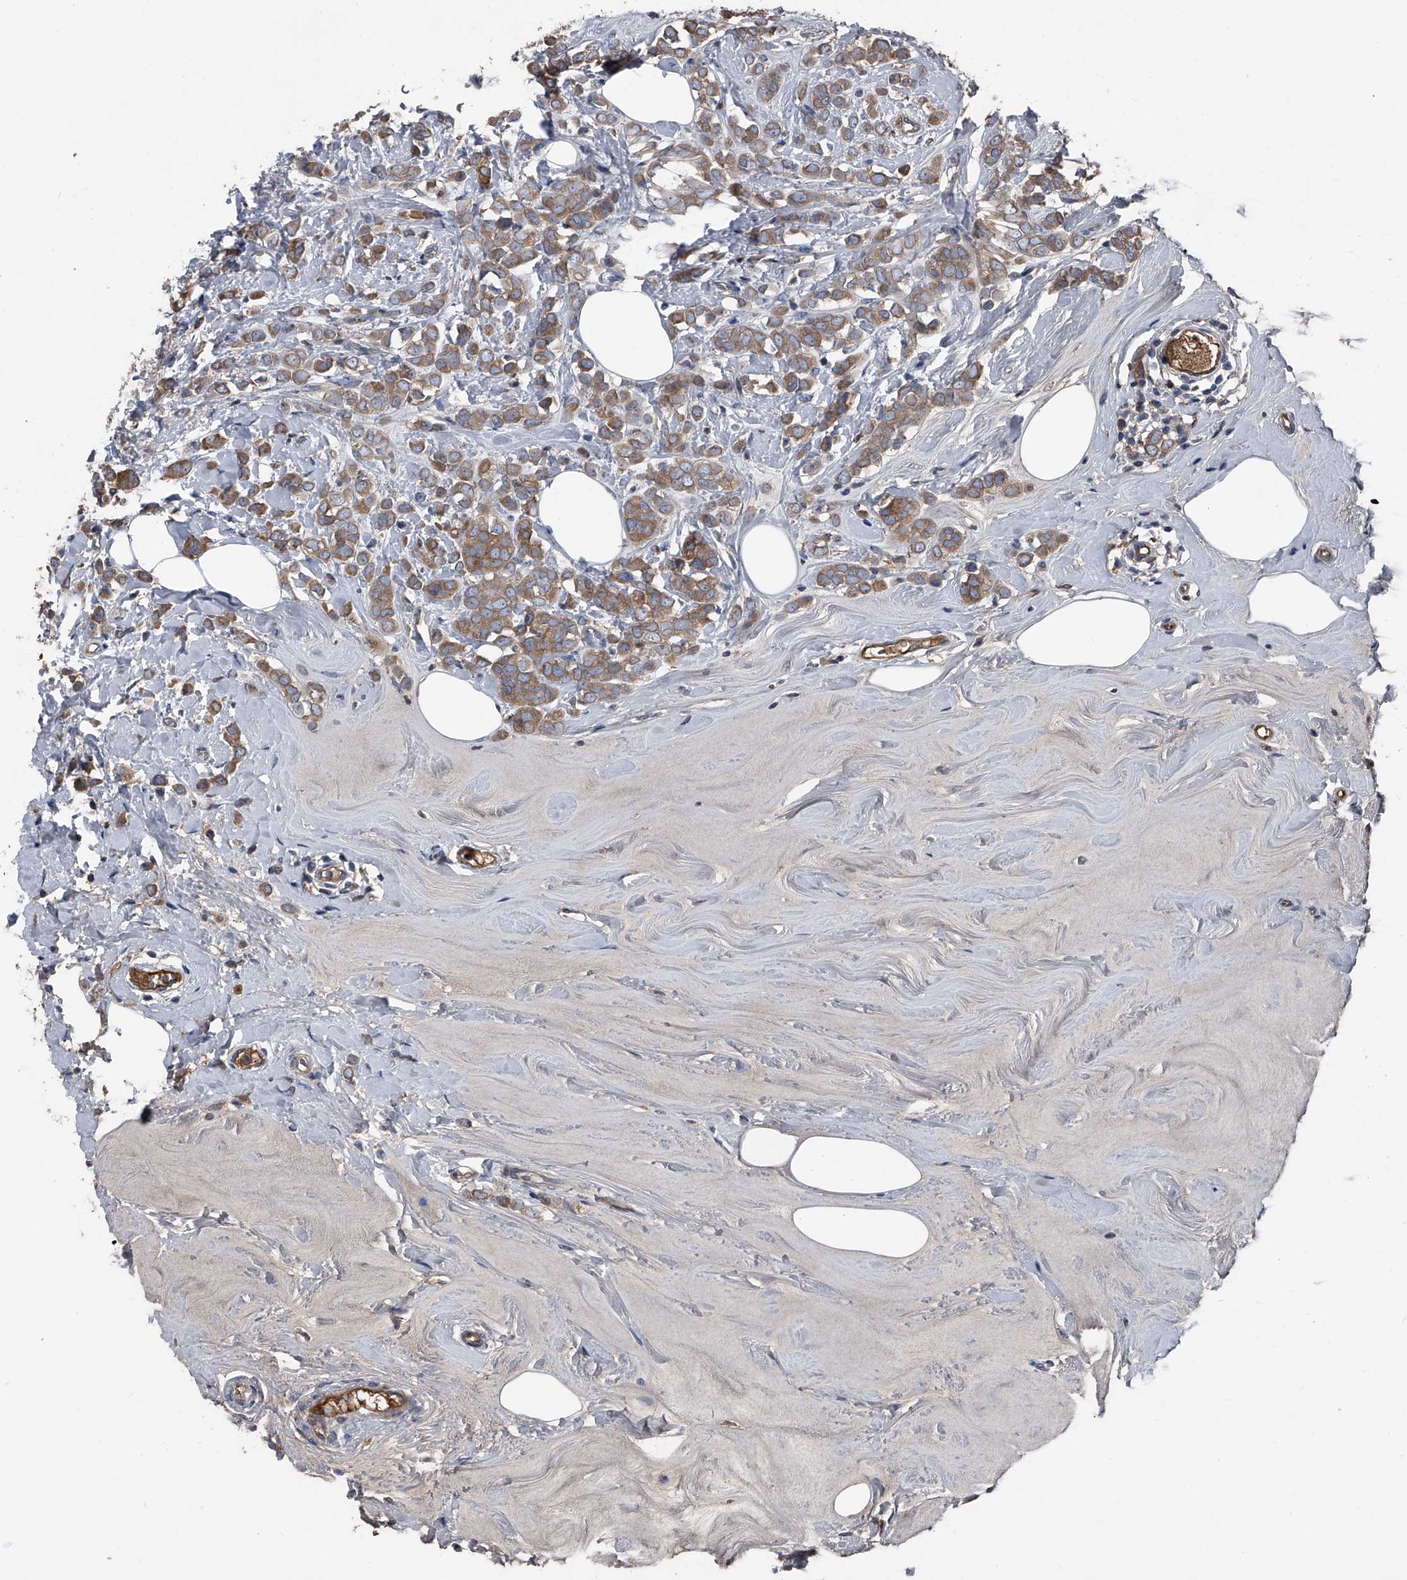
{"staining": {"intensity": "moderate", "quantity": ">75%", "location": "cytoplasmic/membranous"}, "tissue": "breast cancer", "cell_type": "Tumor cells", "image_type": "cancer", "snomed": [{"axis": "morphology", "description": "Lobular carcinoma"}, {"axis": "topography", "description": "Breast"}], "caption": "Brown immunohistochemical staining in breast cancer (lobular carcinoma) reveals moderate cytoplasmic/membranous positivity in about >75% of tumor cells. (Brightfield microscopy of DAB IHC at high magnification).", "gene": "KIF13A", "patient": {"sex": "female", "age": 47}}